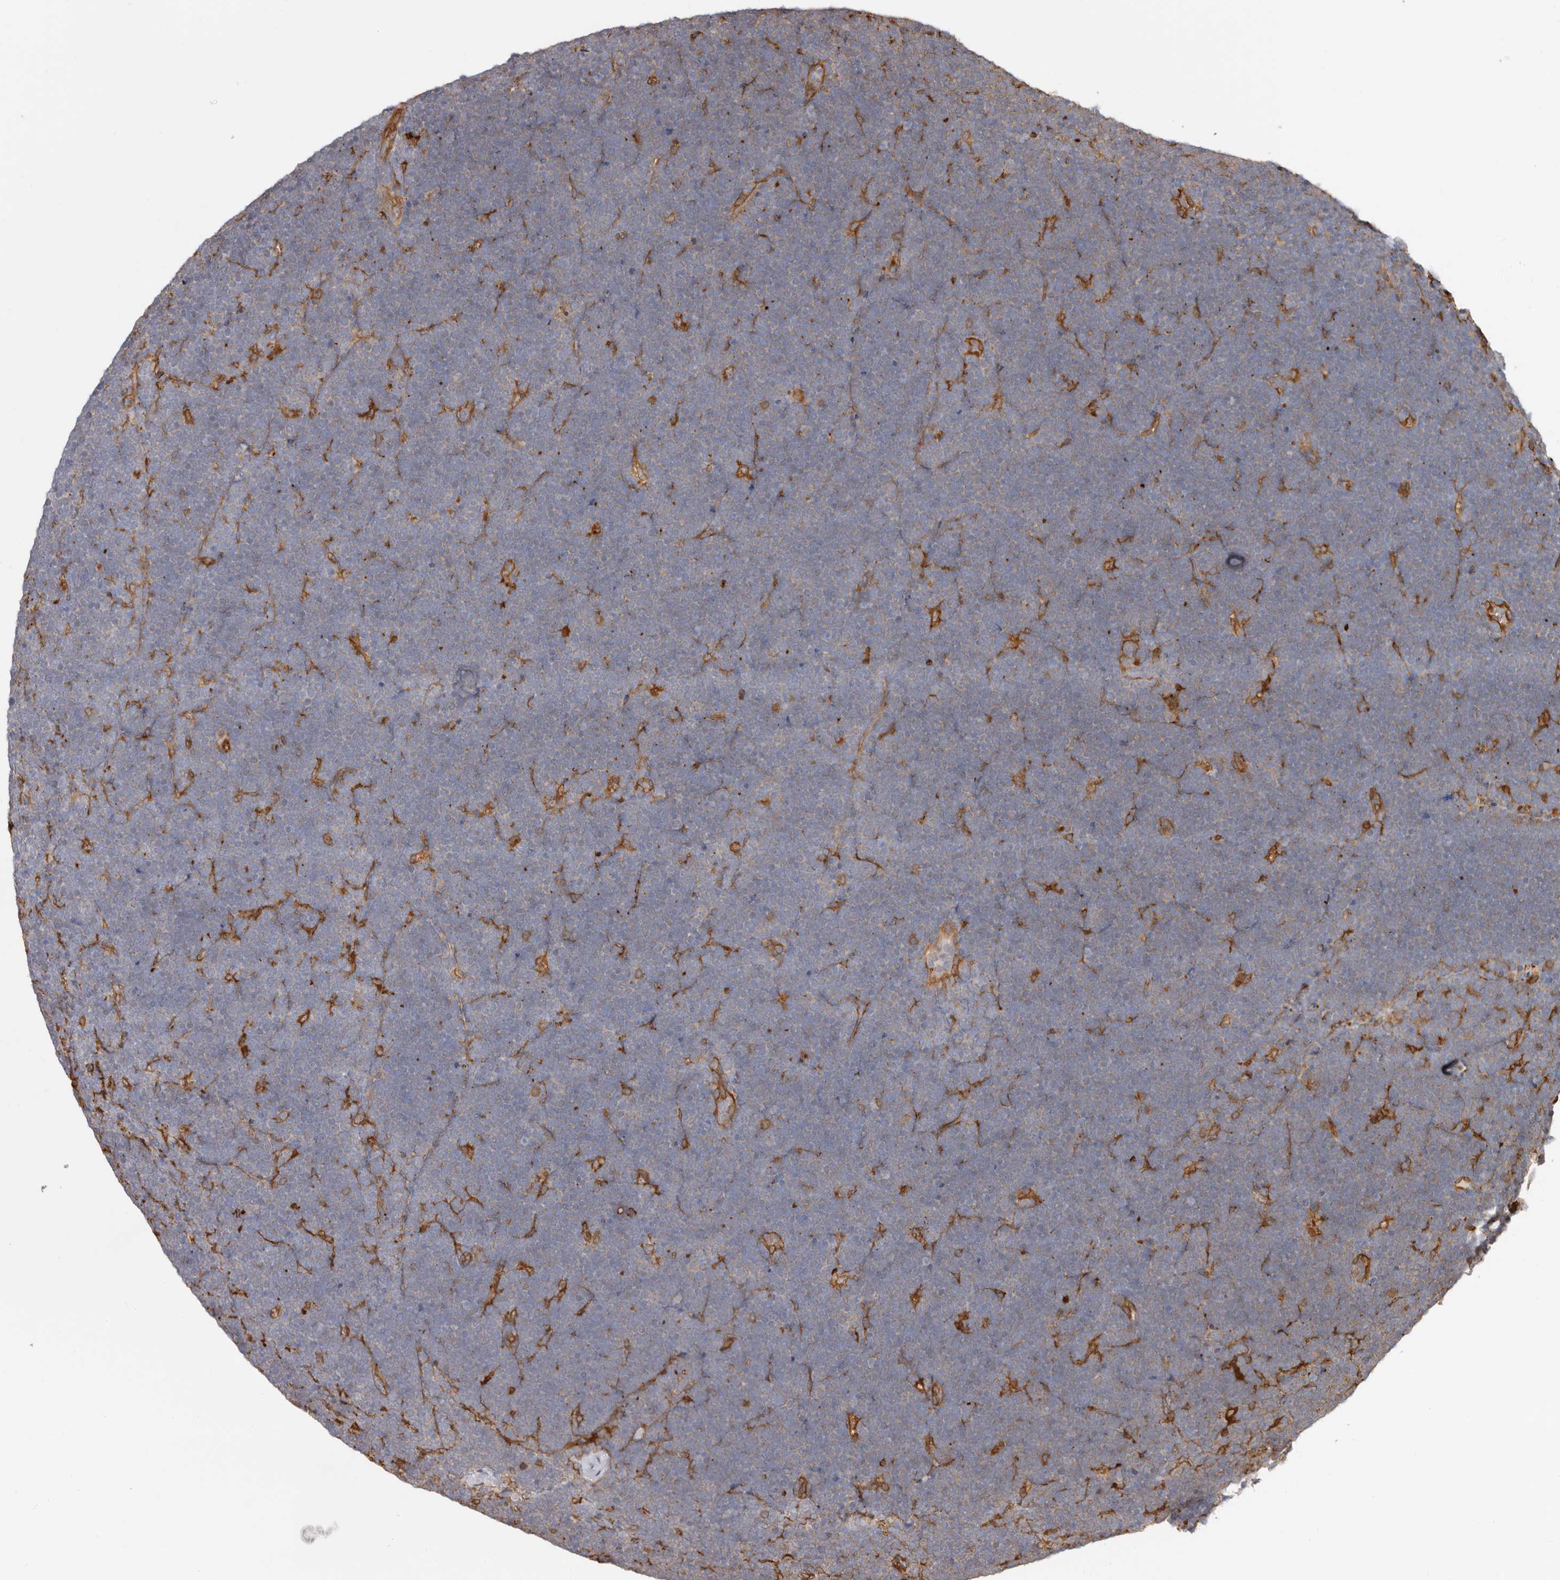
{"staining": {"intensity": "weak", "quantity": "25%-75%", "location": "cytoplasmic/membranous"}, "tissue": "lymphoma", "cell_type": "Tumor cells", "image_type": "cancer", "snomed": [{"axis": "morphology", "description": "Malignant lymphoma, non-Hodgkin's type, High grade"}, {"axis": "topography", "description": "Lymph node"}], "caption": "Immunohistochemistry micrograph of lymphoma stained for a protein (brown), which demonstrates low levels of weak cytoplasmic/membranous positivity in approximately 25%-75% of tumor cells.", "gene": "LAP3", "patient": {"sex": "male", "age": 13}}